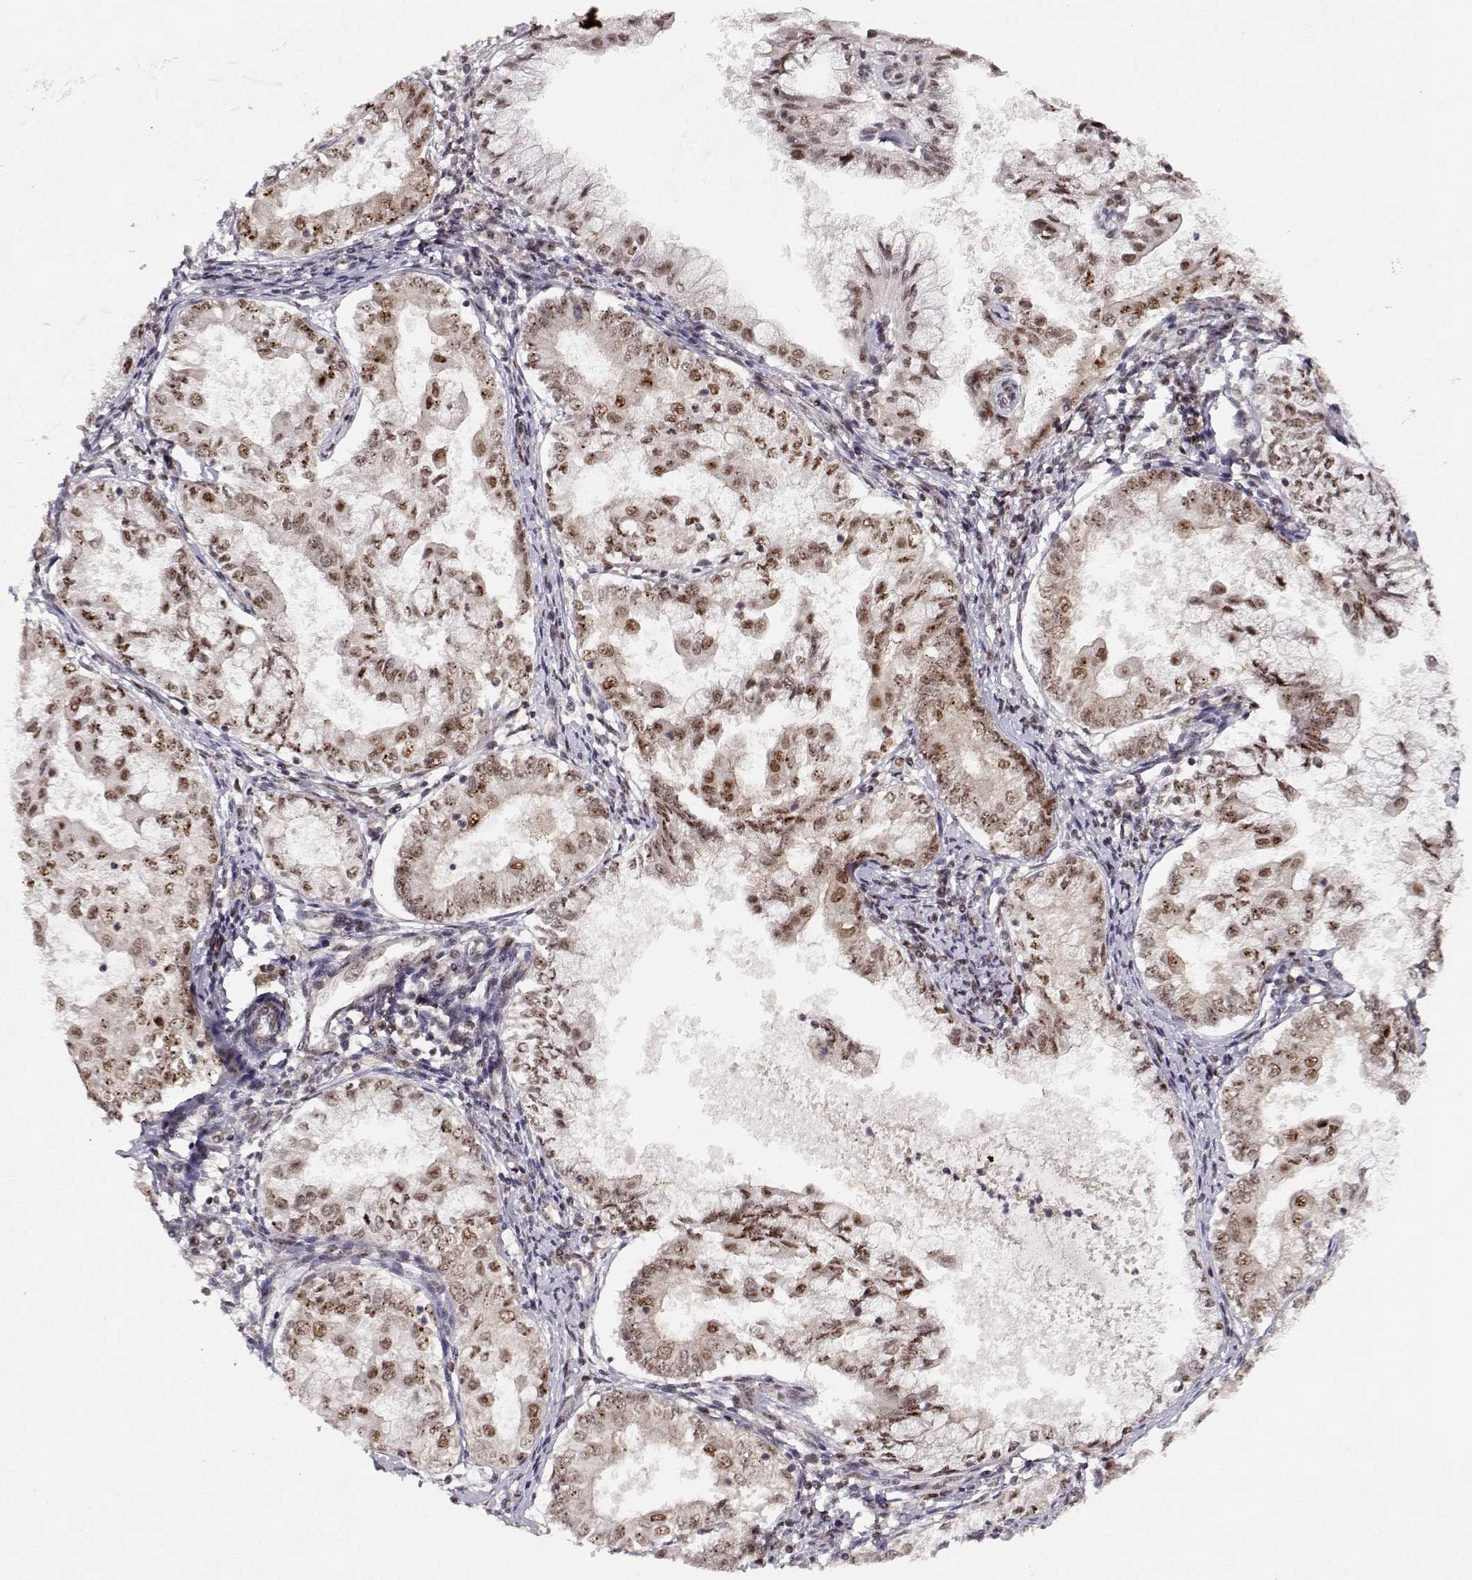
{"staining": {"intensity": "moderate", "quantity": ">75%", "location": "nuclear"}, "tissue": "endometrial cancer", "cell_type": "Tumor cells", "image_type": "cancer", "snomed": [{"axis": "morphology", "description": "Adenocarcinoma, NOS"}, {"axis": "topography", "description": "Endometrium"}], "caption": "A brown stain highlights moderate nuclear staining of a protein in endometrial cancer (adenocarcinoma) tumor cells.", "gene": "CSNK2A1", "patient": {"sex": "female", "age": 68}}